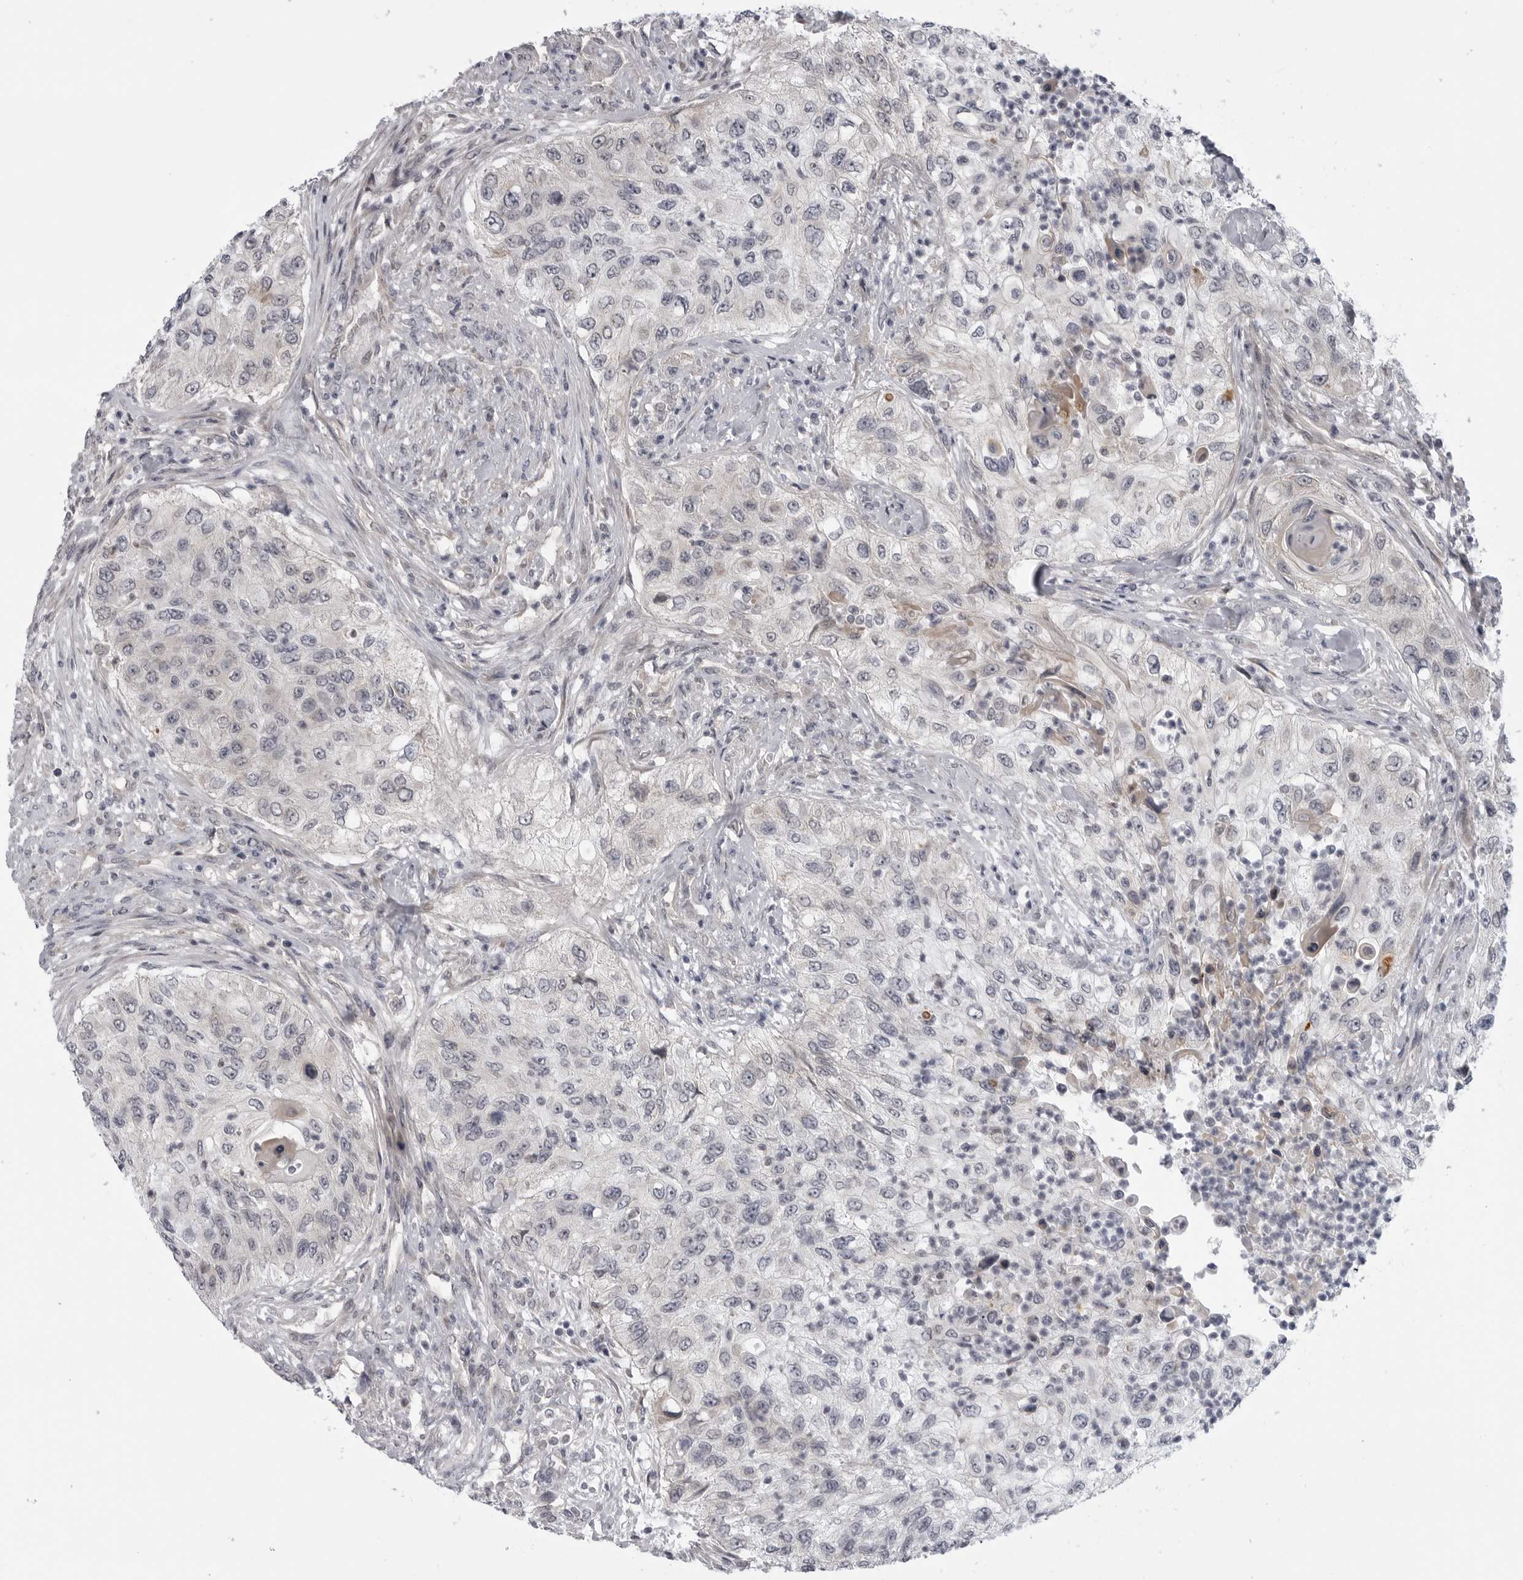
{"staining": {"intensity": "negative", "quantity": "none", "location": "none"}, "tissue": "urothelial cancer", "cell_type": "Tumor cells", "image_type": "cancer", "snomed": [{"axis": "morphology", "description": "Urothelial carcinoma, High grade"}, {"axis": "topography", "description": "Urinary bladder"}], "caption": "Urothelial cancer was stained to show a protein in brown. There is no significant expression in tumor cells.", "gene": "LRRC45", "patient": {"sex": "female", "age": 60}}